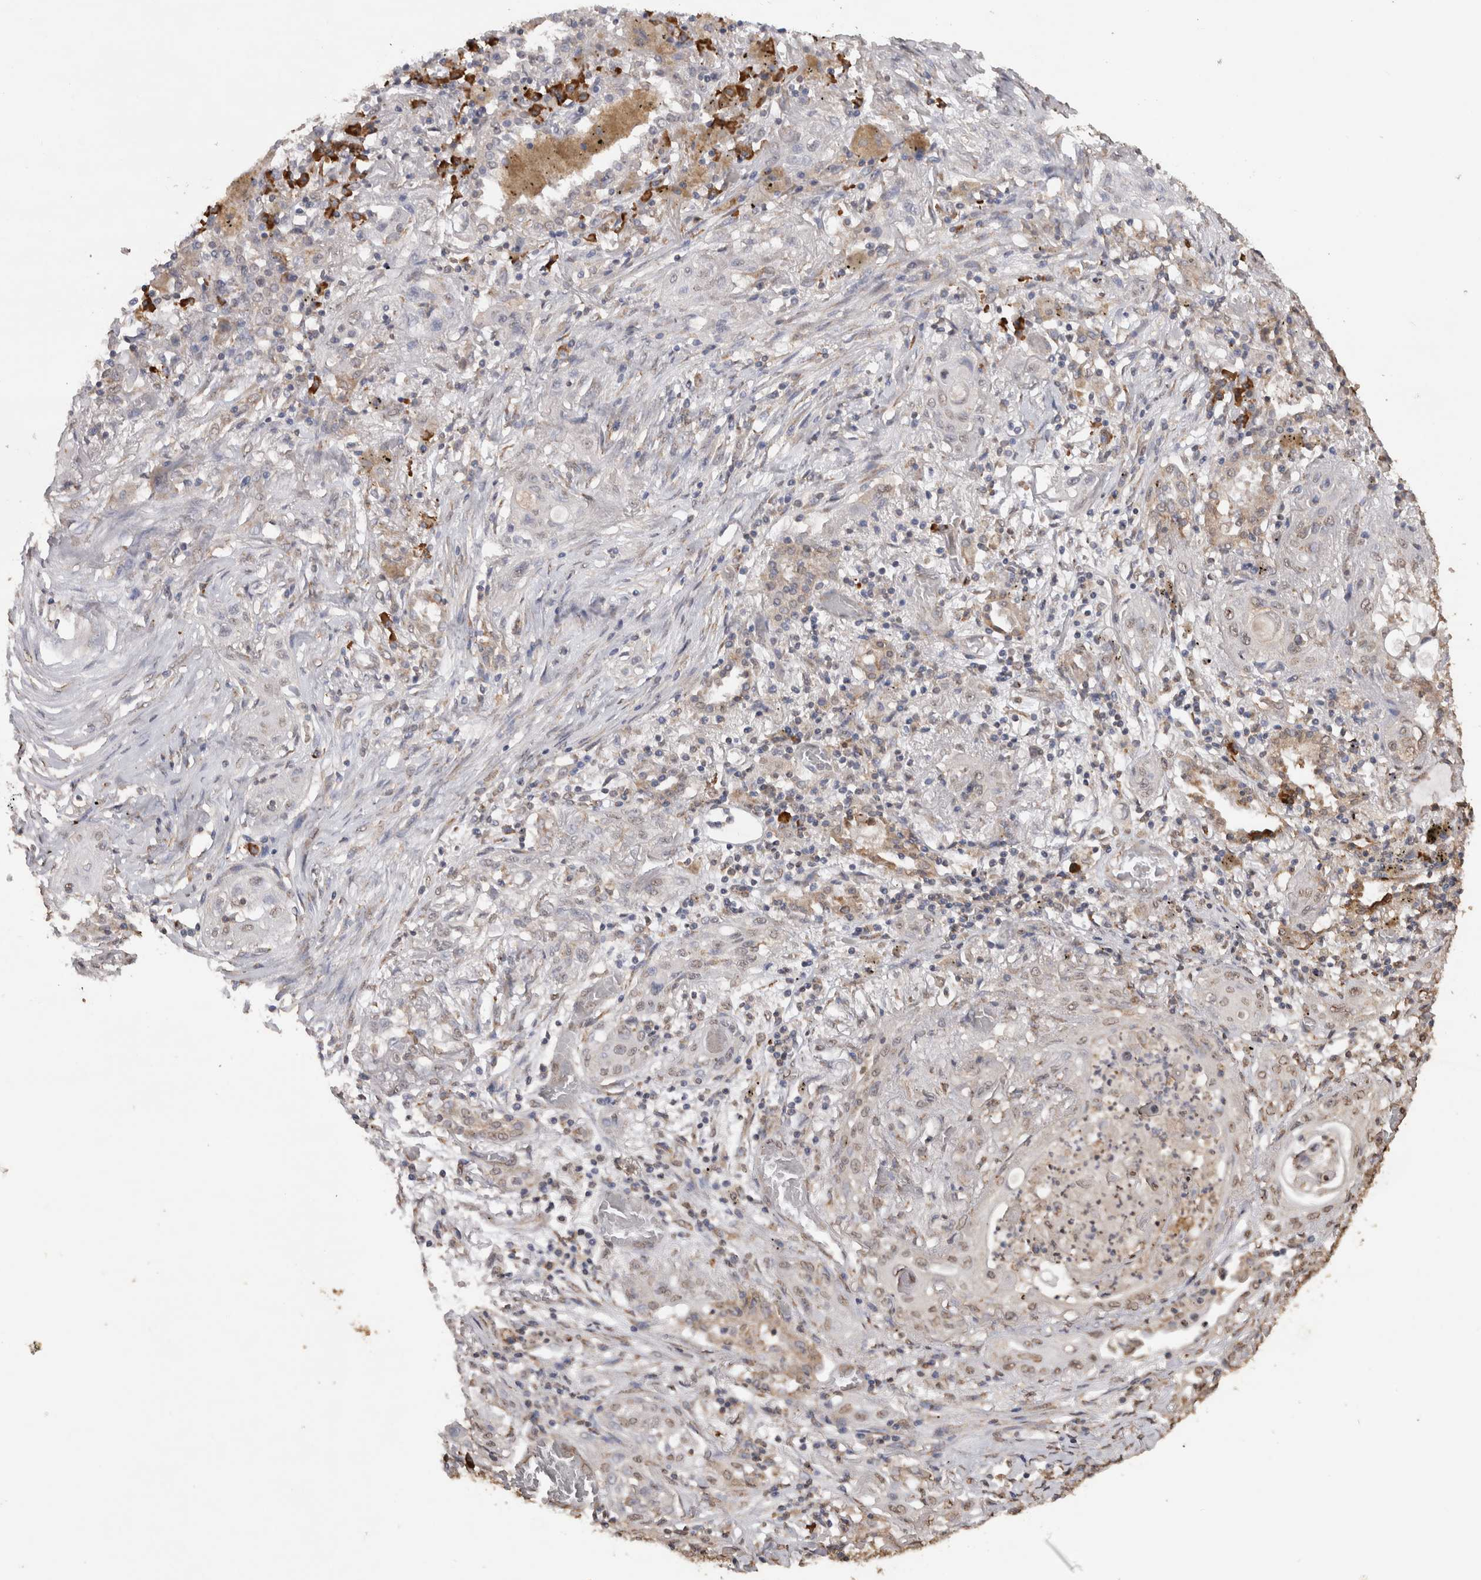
{"staining": {"intensity": "weak", "quantity": "<25%", "location": "nuclear"}, "tissue": "lung cancer", "cell_type": "Tumor cells", "image_type": "cancer", "snomed": [{"axis": "morphology", "description": "Squamous cell carcinoma, NOS"}, {"axis": "topography", "description": "Lung"}], "caption": "The IHC photomicrograph has no significant staining in tumor cells of squamous cell carcinoma (lung) tissue.", "gene": "CRELD2", "patient": {"sex": "female", "age": 47}}